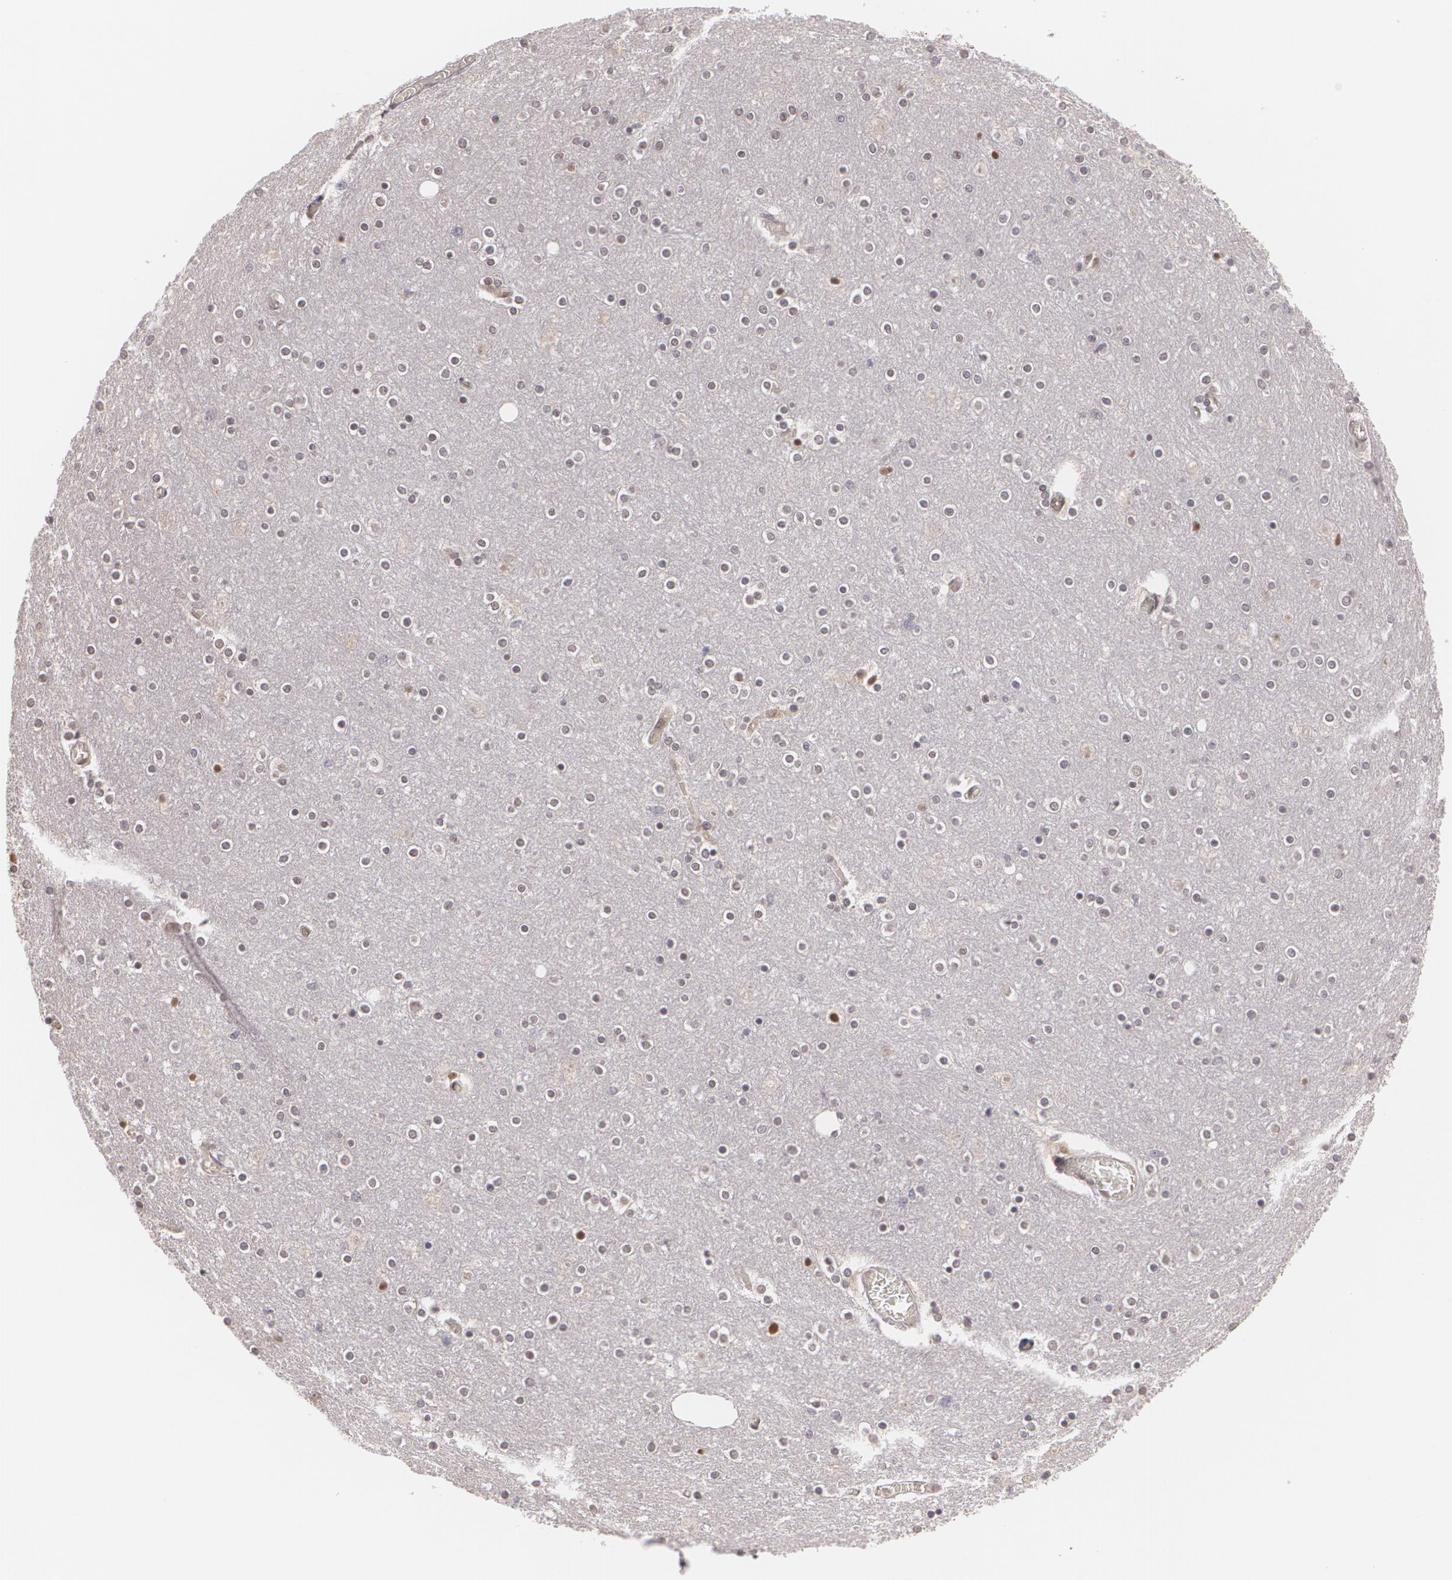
{"staining": {"intensity": "weak", "quantity": "<25%", "location": "nuclear"}, "tissue": "cerebral cortex", "cell_type": "Endothelial cells", "image_type": "normal", "snomed": [{"axis": "morphology", "description": "Normal tissue, NOS"}, {"axis": "topography", "description": "Cerebral cortex"}], "caption": "IHC histopathology image of unremarkable human cerebral cortex stained for a protein (brown), which displays no positivity in endothelial cells.", "gene": "ZBTB16", "patient": {"sex": "female", "age": 54}}